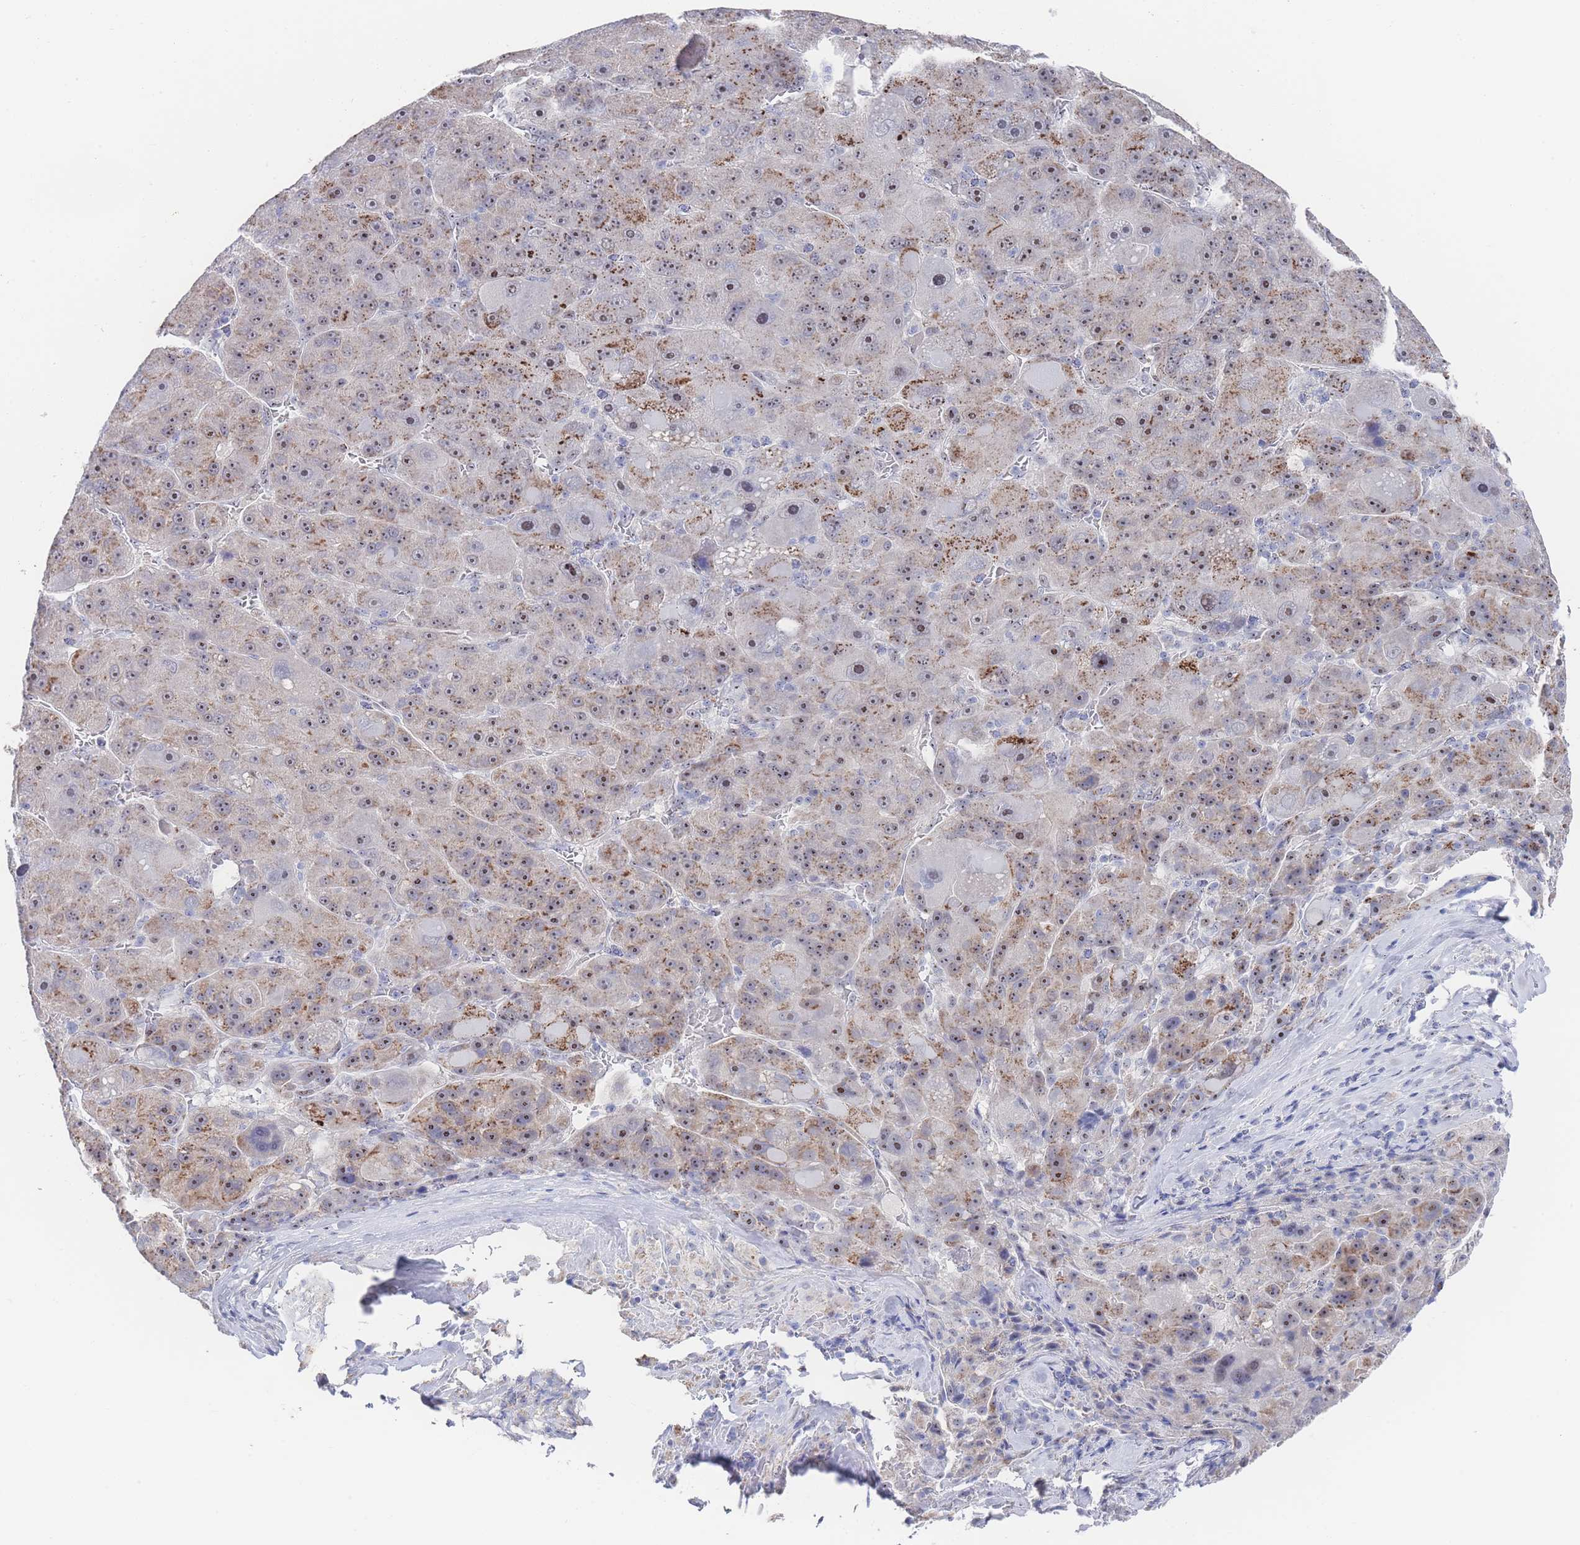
{"staining": {"intensity": "moderate", "quantity": "25%-75%", "location": "cytoplasmic/membranous,nuclear"}, "tissue": "liver cancer", "cell_type": "Tumor cells", "image_type": "cancer", "snomed": [{"axis": "morphology", "description": "Carcinoma, Hepatocellular, NOS"}, {"axis": "topography", "description": "Liver"}], "caption": "Immunohistochemistry of hepatocellular carcinoma (liver) displays medium levels of moderate cytoplasmic/membranous and nuclear expression in approximately 25%-75% of tumor cells.", "gene": "ZNF142", "patient": {"sex": "male", "age": 76}}